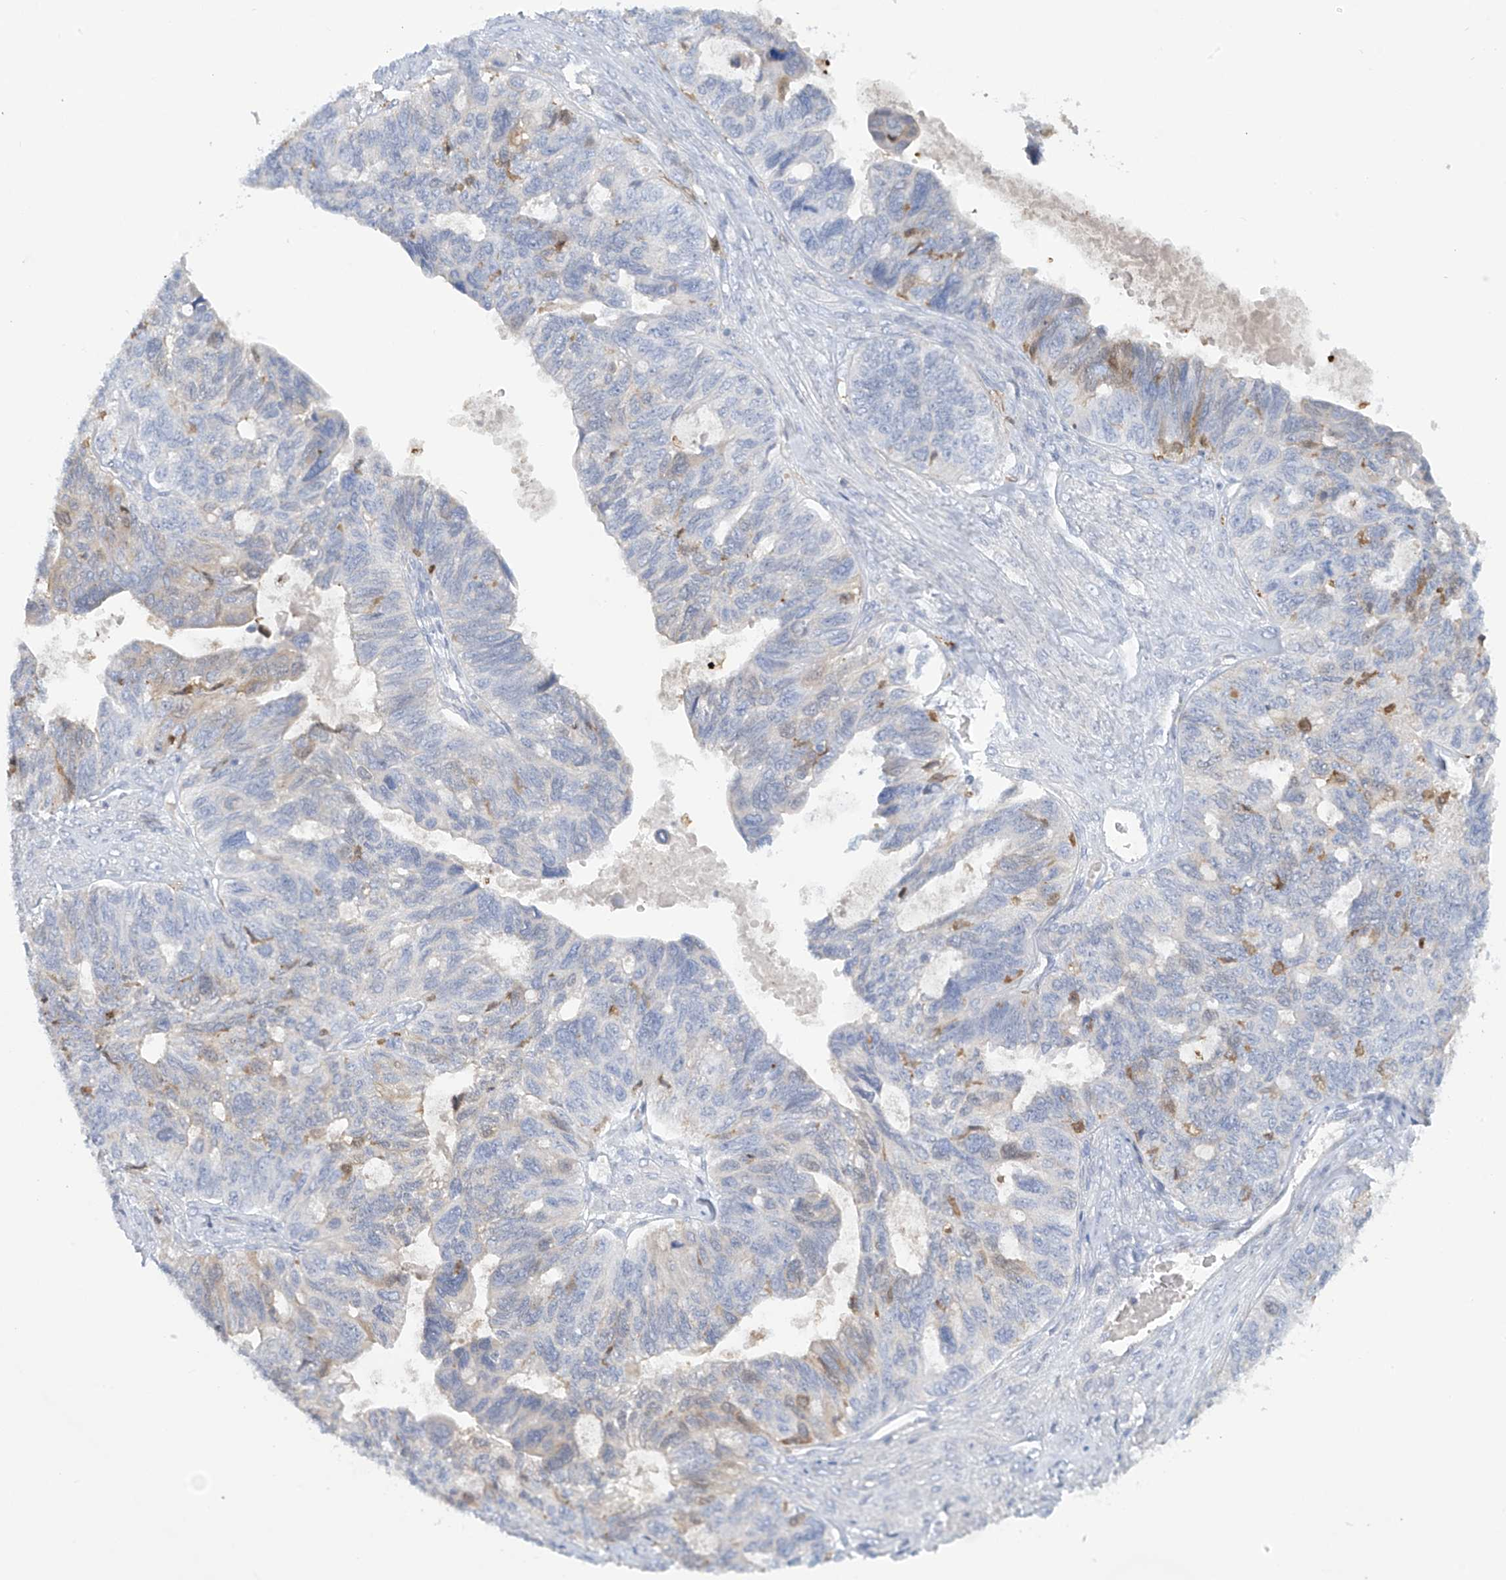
{"staining": {"intensity": "negative", "quantity": "none", "location": "none"}, "tissue": "ovarian cancer", "cell_type": "Tumor cells", "image_type": "cancer", "snomed": [{"axis": "morphology", "description": "Cystadenocarcinoma, serous, NOS"}, {"axis": "topography", "description": "Ovary"}], "caption": "Ovarian serous cystadenocarcinoma stained for a protein using immunohistochemistry shows no positivity tumor cells.", "gene": "TRMT2B", "patient": {"sex": "female", "age": 79}}